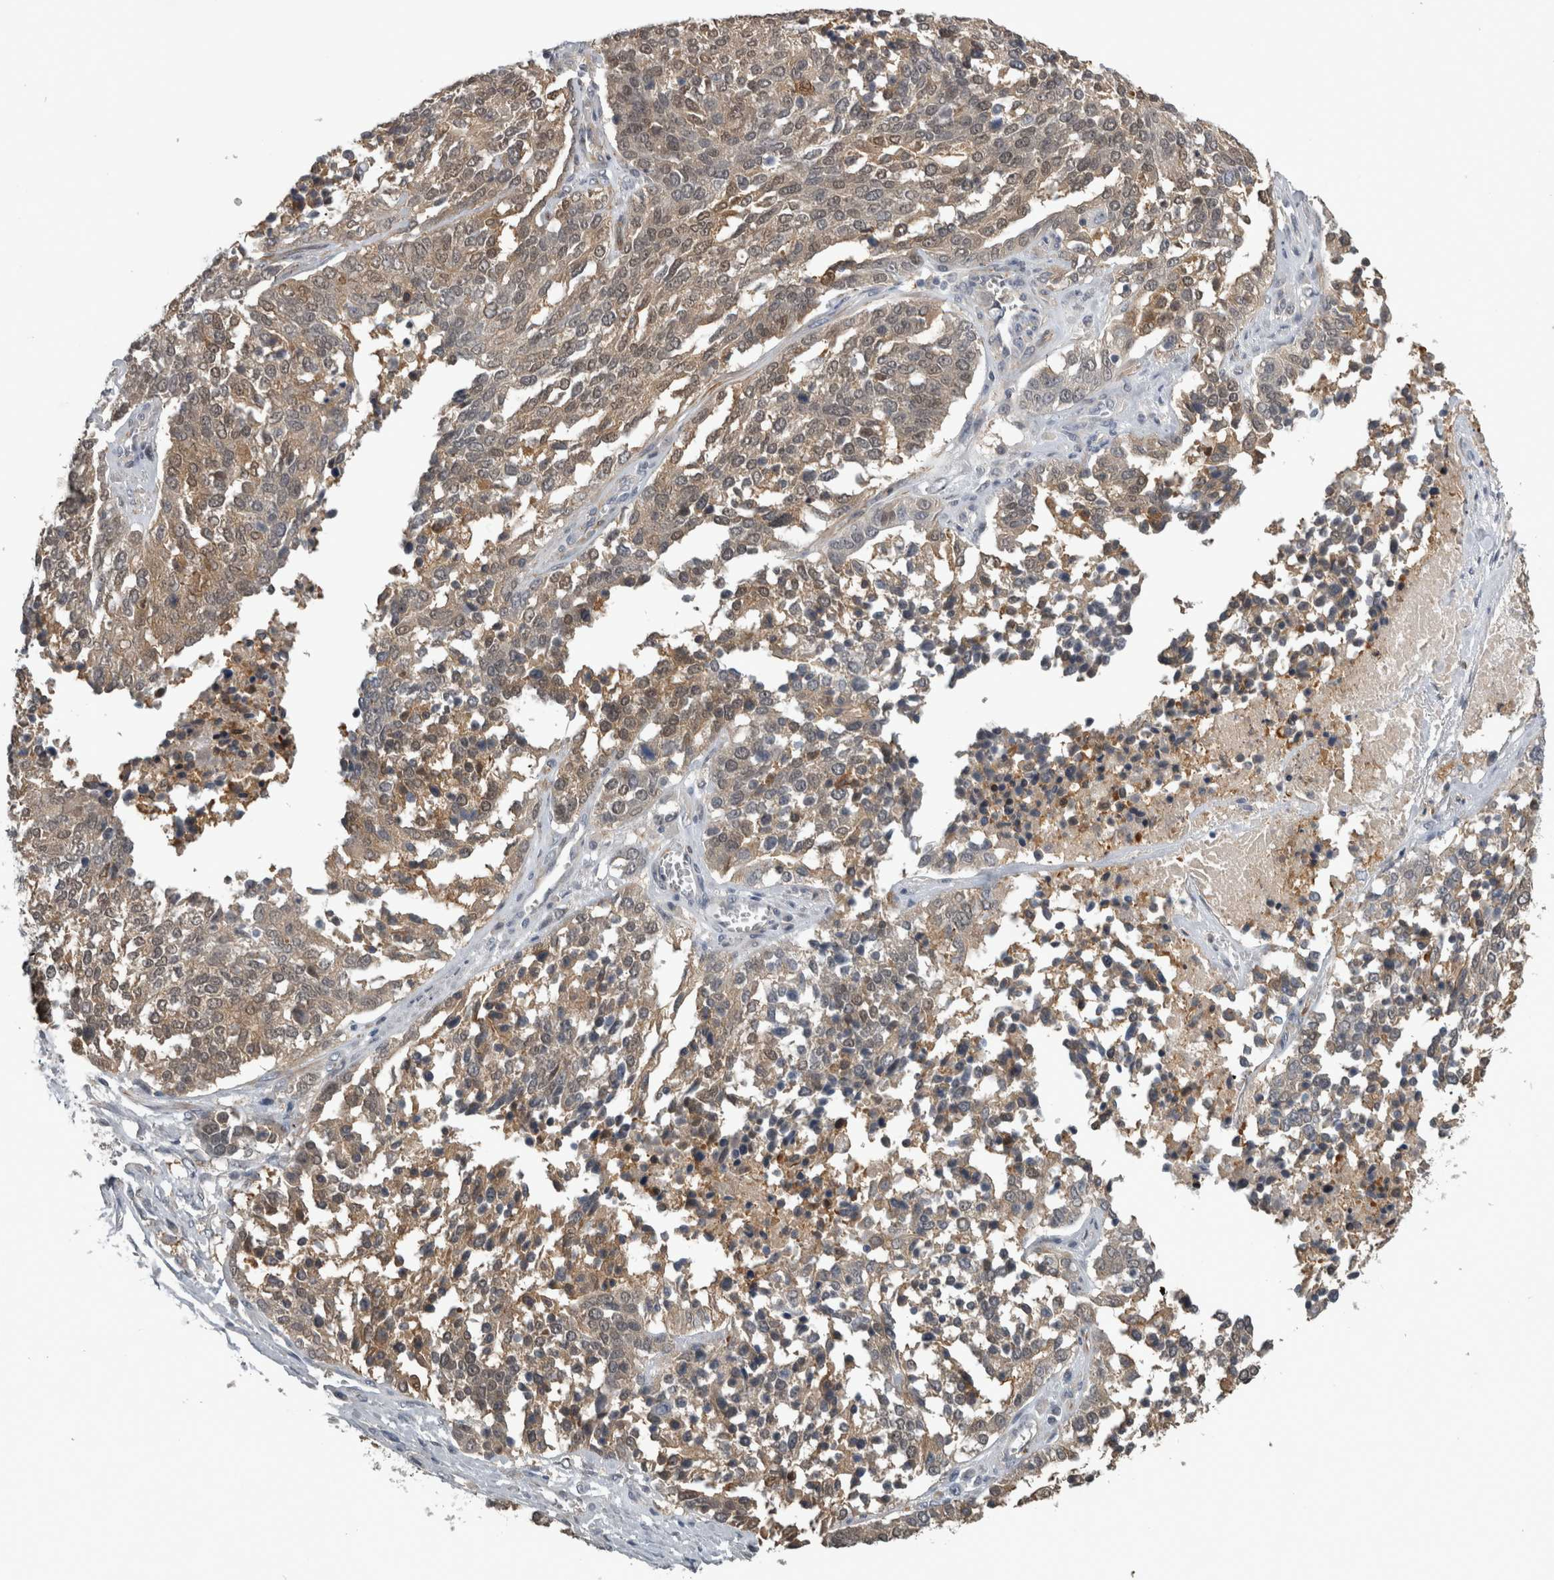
{"staining": {"intensity": "weak", "quantity": ">75%", "location": "cytoplasmic/membranous,nuclear"}, "tissue": "ovarian cancer", "cell_type": "Tumor cells", "image_type": "cancer", "snomed": [{"axis": "morphology", "description": "Cystadenocarcinoma, serous, NOS"}, {"axis": "topography", "description": "Ovary"}], "caption": "A brown stain highlights weak cytoplasmic/membranous and nuclear positivity of a protein in human ovarian cancer (serous cystadenocarcinoma) tumor cells. The staining was performed using DAB to visualize the protein expression in brown, while the nuclei were stained in blue with hematoxylin (Magnification: 20x).", "gene": "NAPRT", "patient": {"sex": "female", "age": 44}}